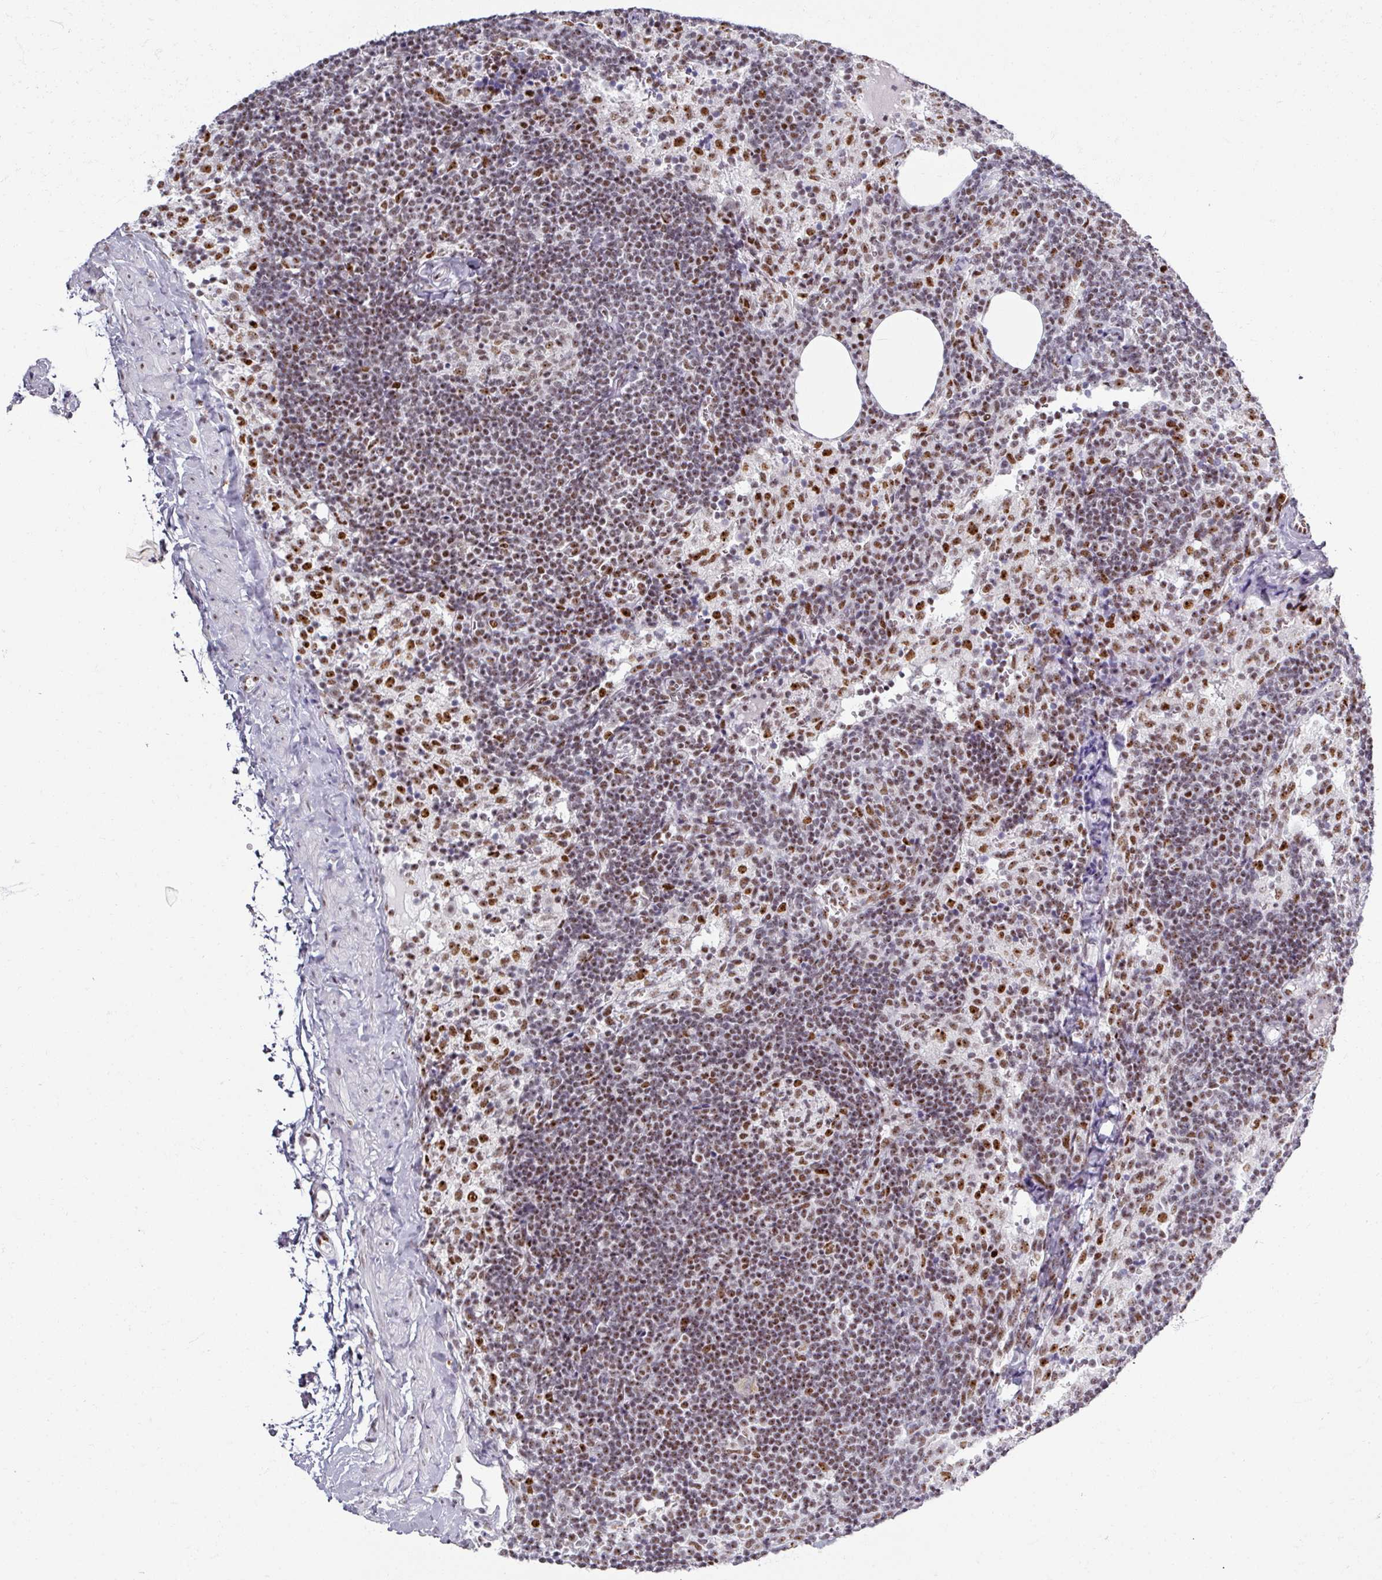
{"staining": {"intensity": "moderate", "quantity": "25%-75%", "location": "nuclear"}, "tissue": "lymph node", "cell_type": "Germinal center cells", "image_type": "normal", "snomed": [{"axis": "morphology", "description": "Normal tissue, NOS"}, {"axis": "topography", "description": "Lymph node"}], "caption": "An image of lymph node stained for a protein shows moderate nuclear brown staining in germinal center cells. Using DAB (brown) and hematoxylin (blue) stains, captured at high magnification using brightfield microscopy.", "gene": "ADAR", "patient": {"sex": "female", "age": 52}}